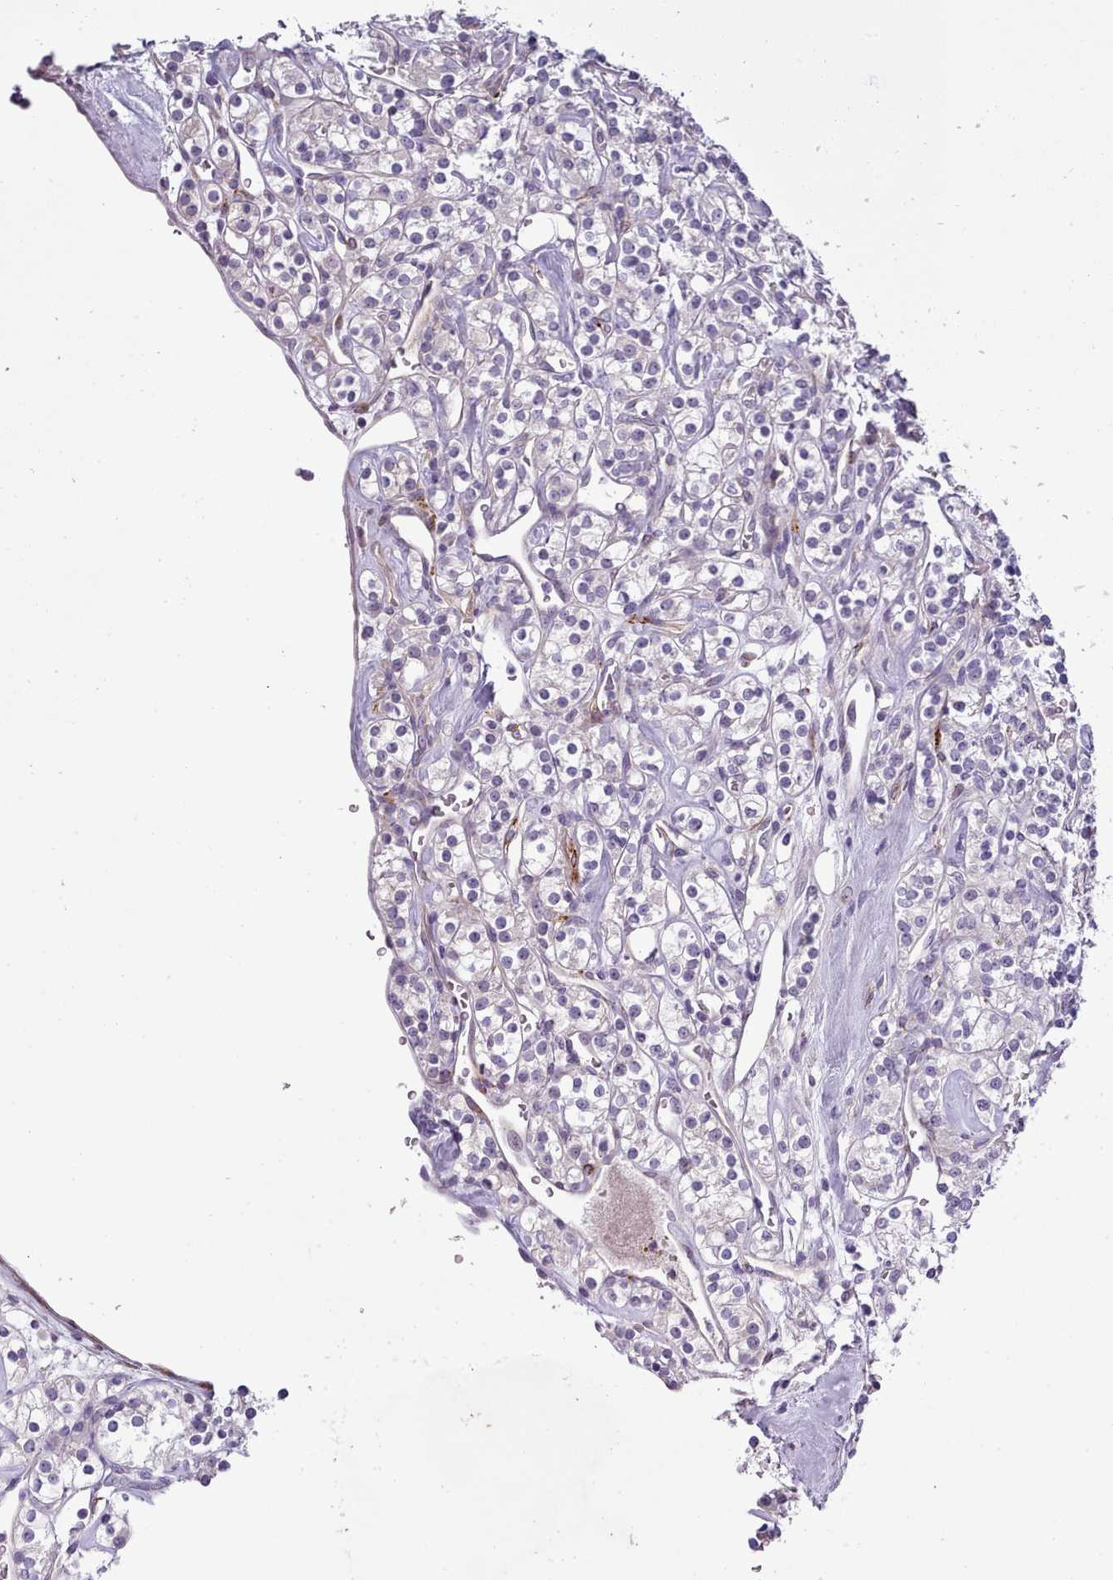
{"staining": {"intensity": "negative", "quantity": "none", "location": "none"}, "tissue": "renal cancer", "cell_type": "Tumor cells", "image_type": "cancer", "snomed": [{"axis": "morphology", "description": "Adenocarcinoma, NOS"}, {"axis": "topography", "description": "Kidney"}], "caption": "Tumor cells are negative for brown protein staining in renal cancer (adenocarcinoma).", "gene": "SETX", "patient": {"sex": "male", "age": 77}}